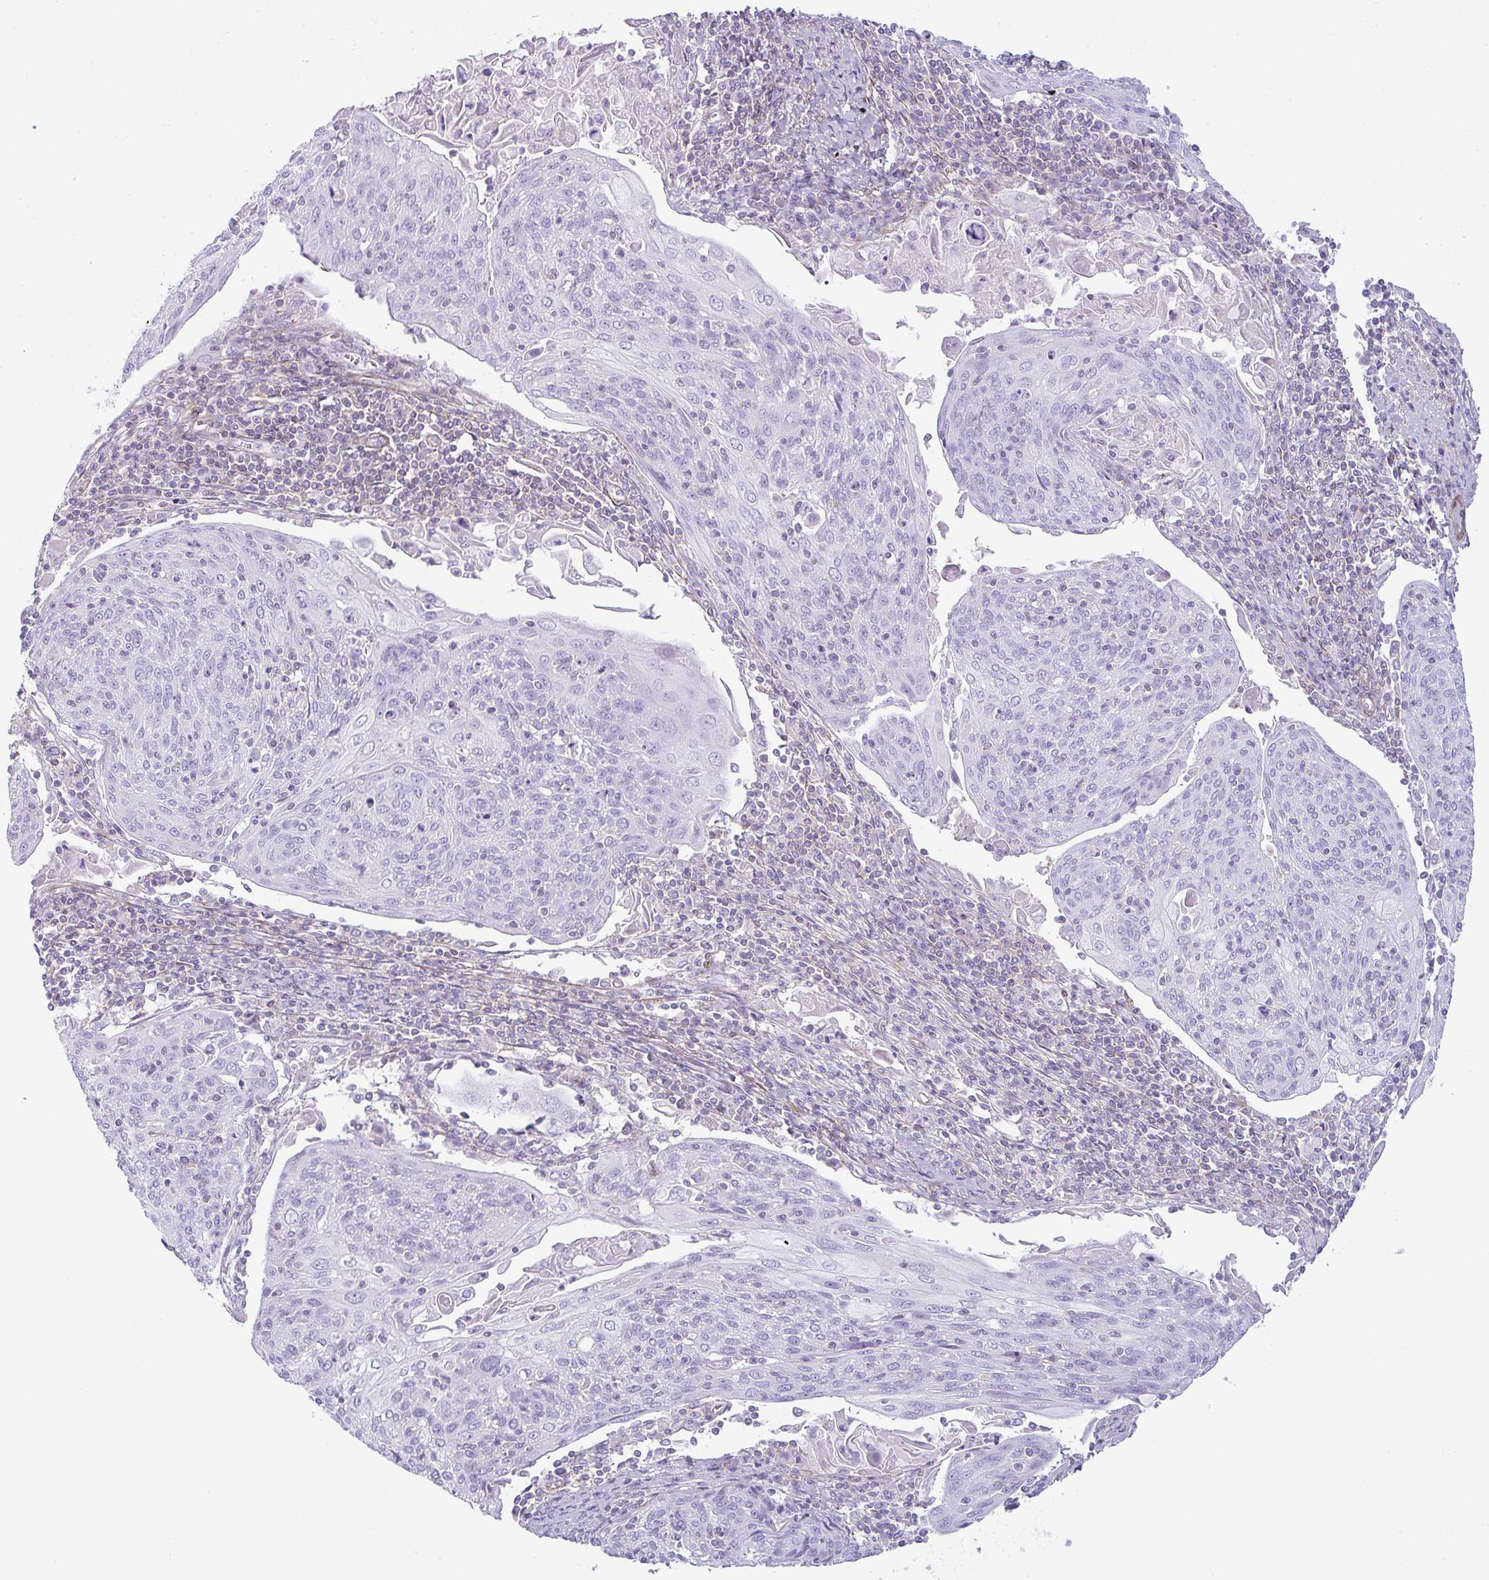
{"staining": {"intensity": "negative", "quantity": "none", "location": "none"}, "tissue": "cervical cancer", "cell_type": "Tumor cells", "image_type": "cancer", "snomed": [{"axis": "morphology", "description": "Squamous cell carcinoma, NOS"}, {"axis": "topography", "description": "Cervix"}], "caption": "Immunohistochemistry (IHC) of human squamous cell carcinoma (cervical) displays no positivity in tumor cells.", "gene": "CDRT15", "patient": {"sex": "female", "age": 67}}